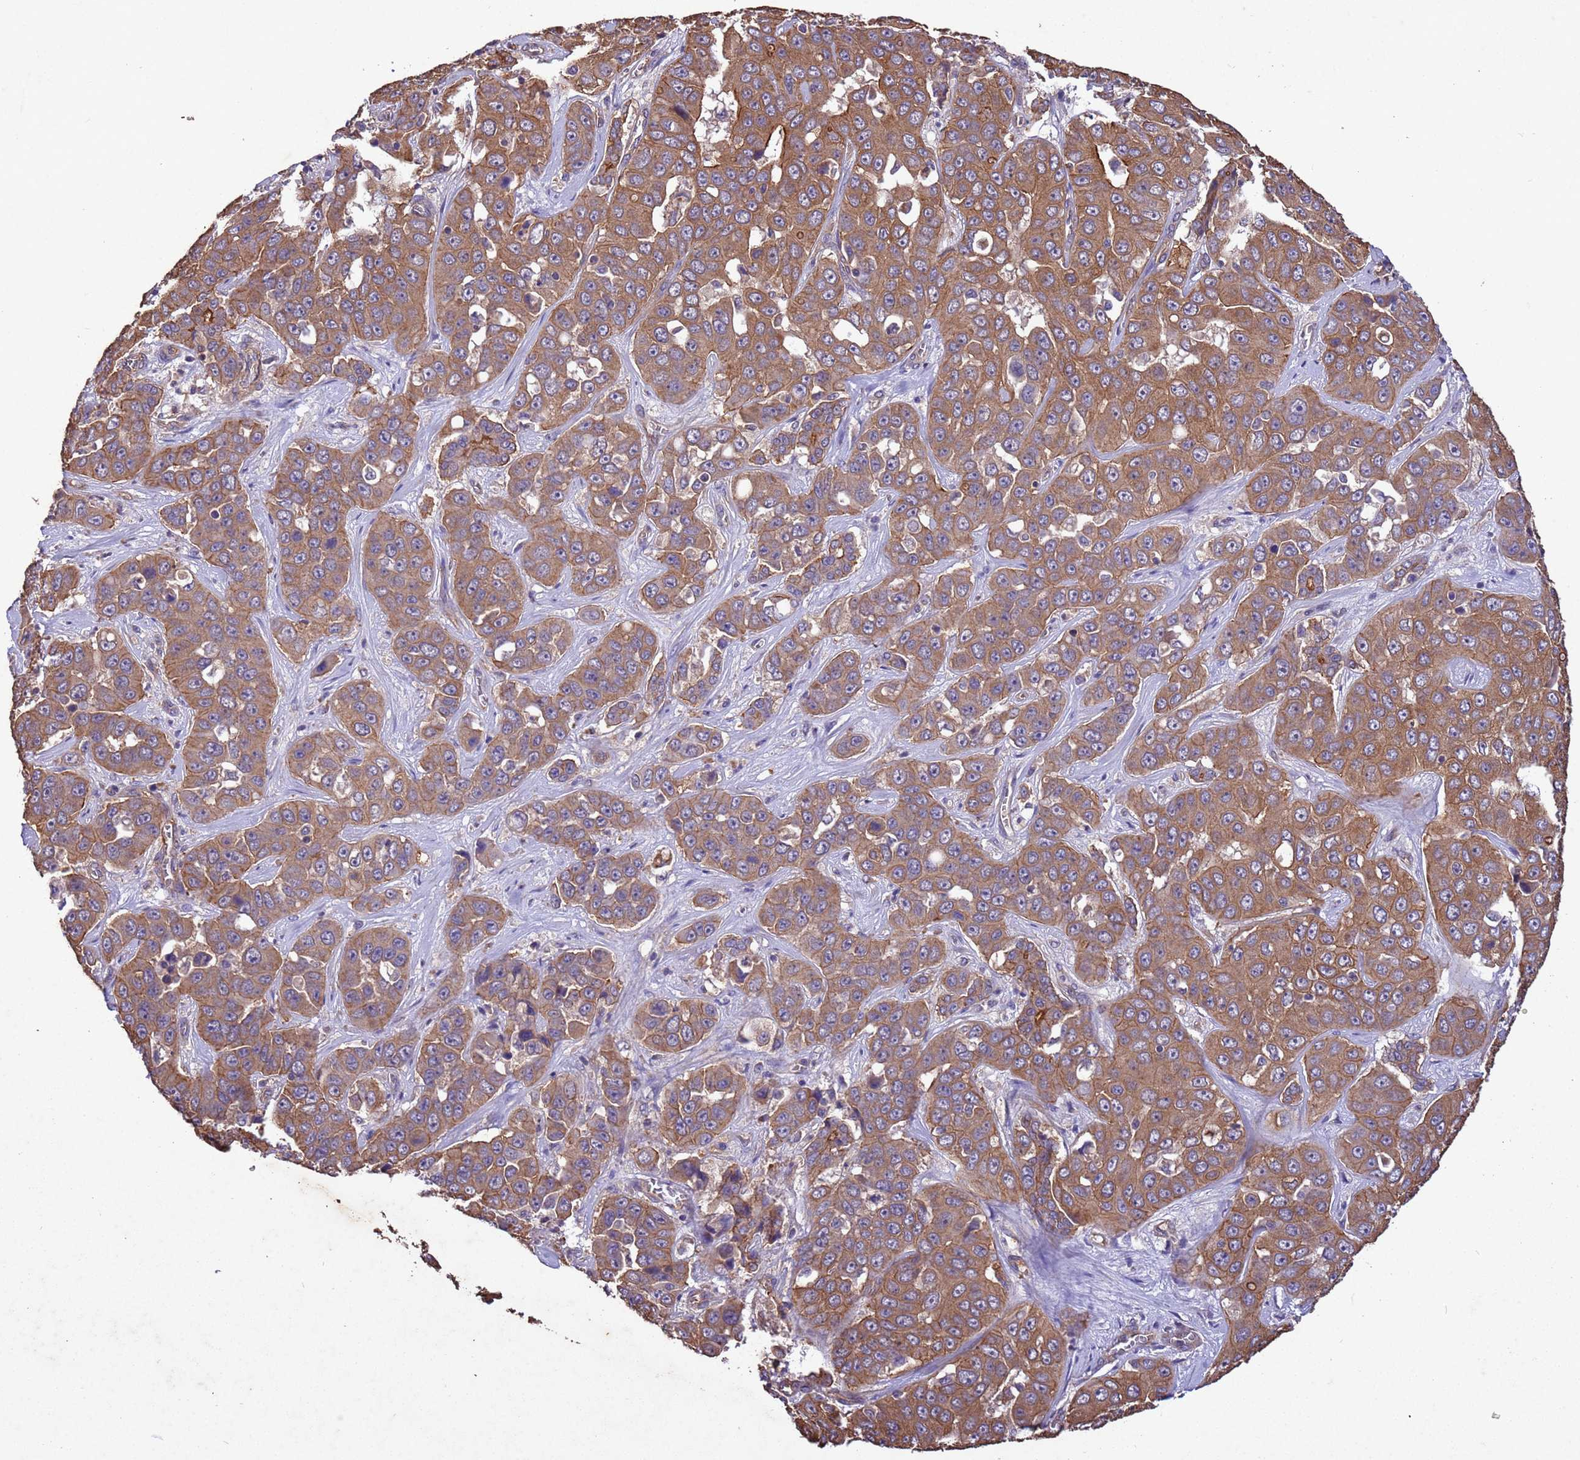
{"staining": {"intensity": "moderate", "quantity": ">75%", "location": "cytoplasmic/membranous"}, "tissue": "liver cancer", "cell_type": "Tumor cells", "image_type": "cancer", "snomed": [{"axis": "morphology", "description": "Cholangiocarcinoma"}, {"axis": "topography", "description": "Liver"}], "caption": "Human cholangiocarcinoma (liver) stained with a protein marker exhibits moderate staining in tumor cells.", "gene": "MTX3", "patient": {"sex": "female", "age": 52}}